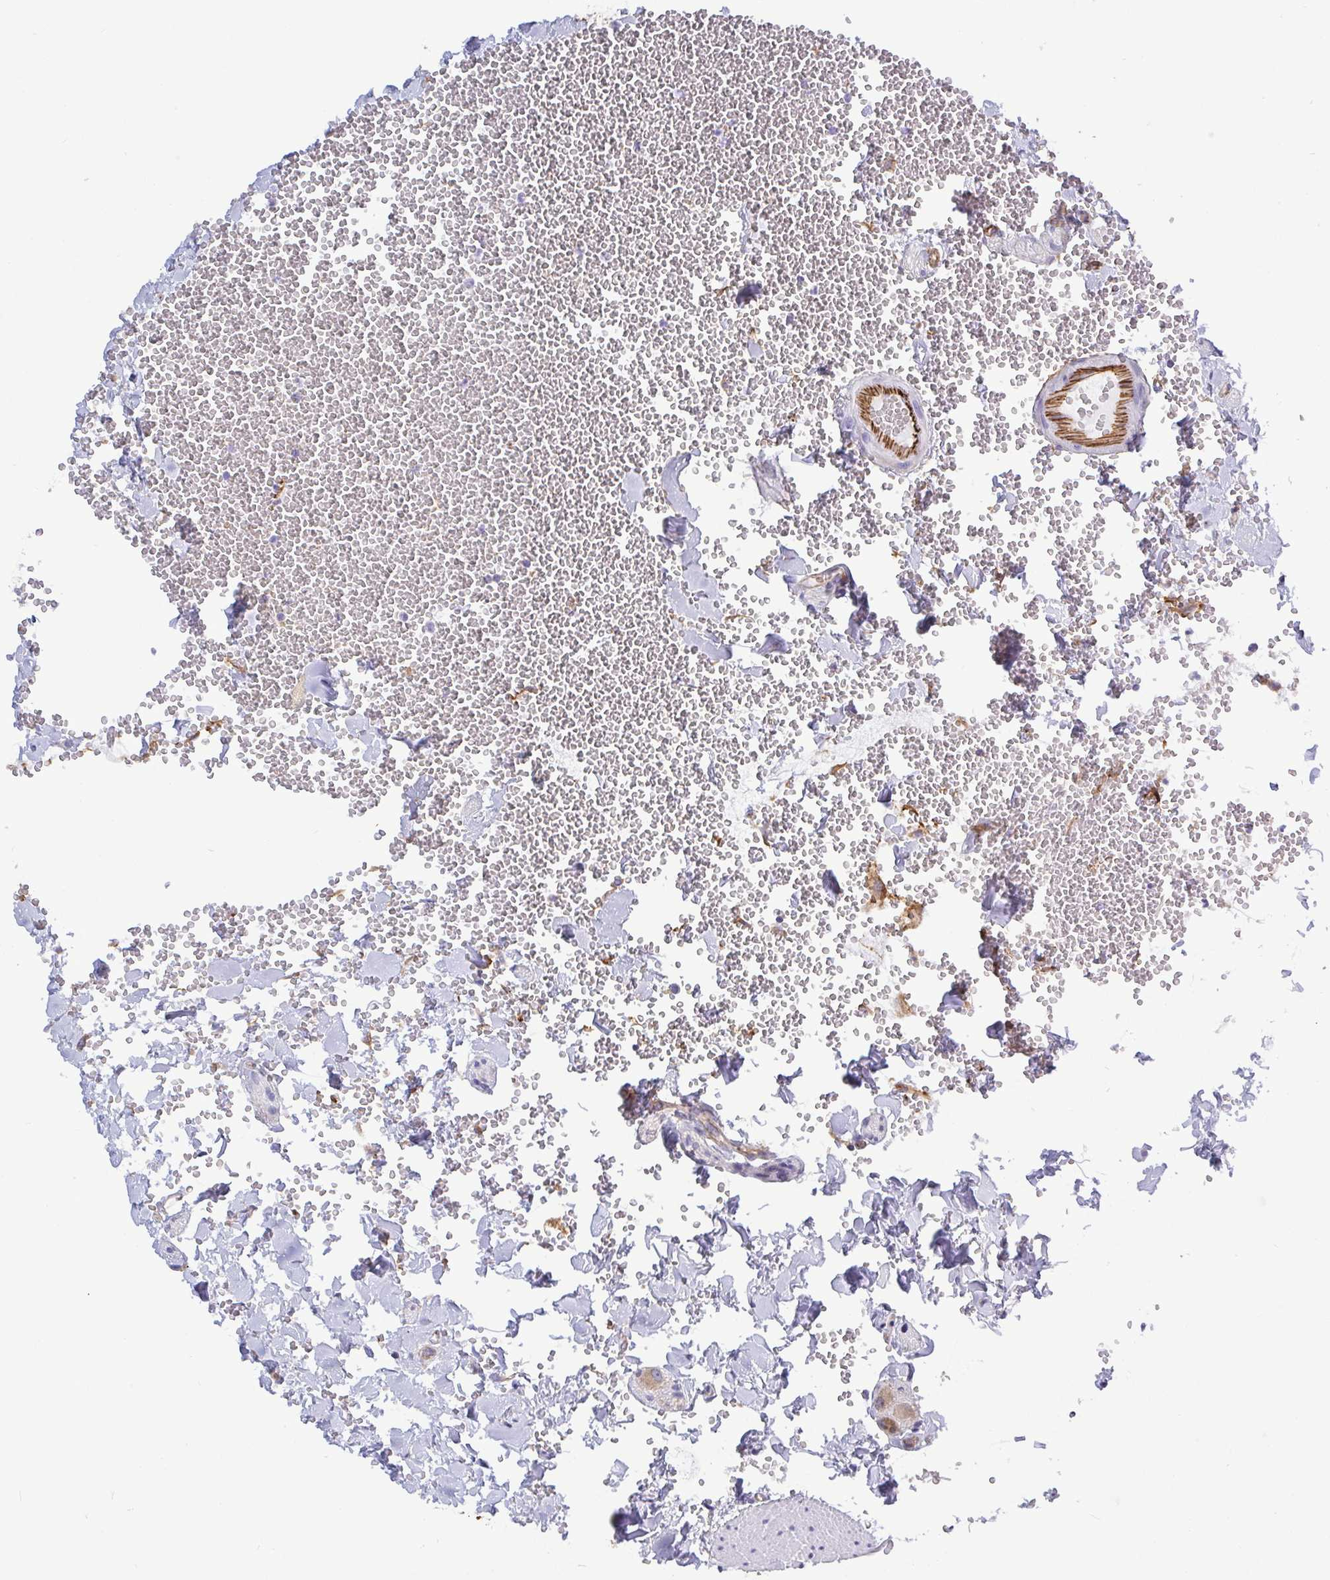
{"staining": {"intensity": "moderate", "quantity": ">75%", "location": "cytoplasmic/membranous"}, "tissue": "colon", "cell_type": "Endothelial cells", "image_type": "normal", "snomed": [{"axis": "morphology", "description": "Normal tissue, NOS"}, {"axis": "topography", "description": "Colon"}], "caption": "A high-resolution micrograph shows immunohistochemistry staining of normal colon, which displays moderate cytoplasmic/membranous positivity in approximately >75% of endothelial cells.", "gene": "LIMA1", "patient": {"sex": "male", "age": 84}}